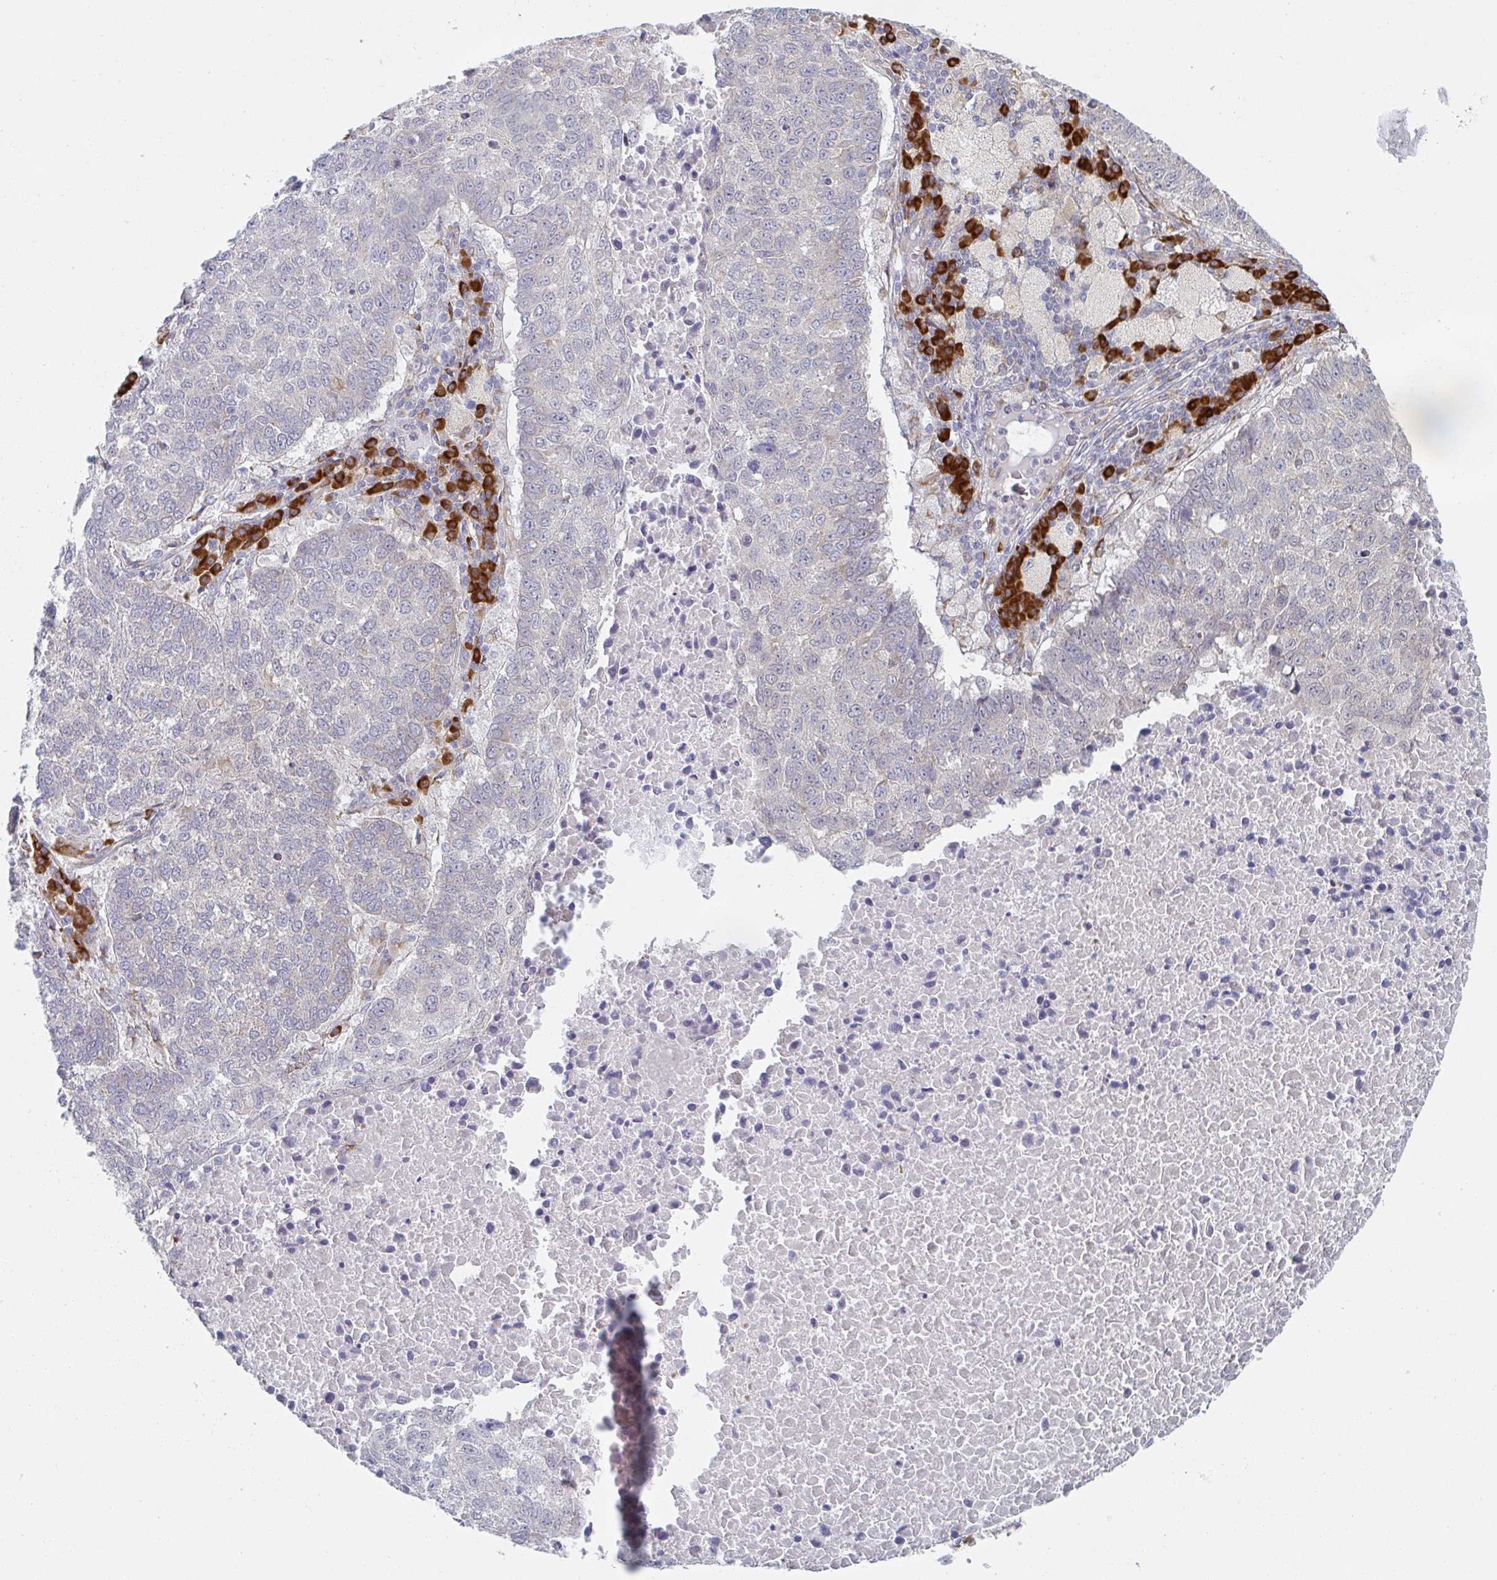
{"staining": {"intensity": "negative", "quantity": "none", "location": "none"}, "tissue": "lung cancer", "cell_type": "Tumor cells", "image_type": "cancer", "snomed": [{"axis": "morphology", "description": "Squamous cell carcinoma, NOS"}, {"axis": "topography", "description": "Lung"}], "caption": "There is no significant expression in tumor cells of squamous cell carcinoma (lung). Brightfield microscopy of immunohistochemistry stained with DAB (brown) and hematoxylin (blue), captured at high magnification.", "gene": "TRAPPC10", "patient": {"sex": "male", "age": 73}}